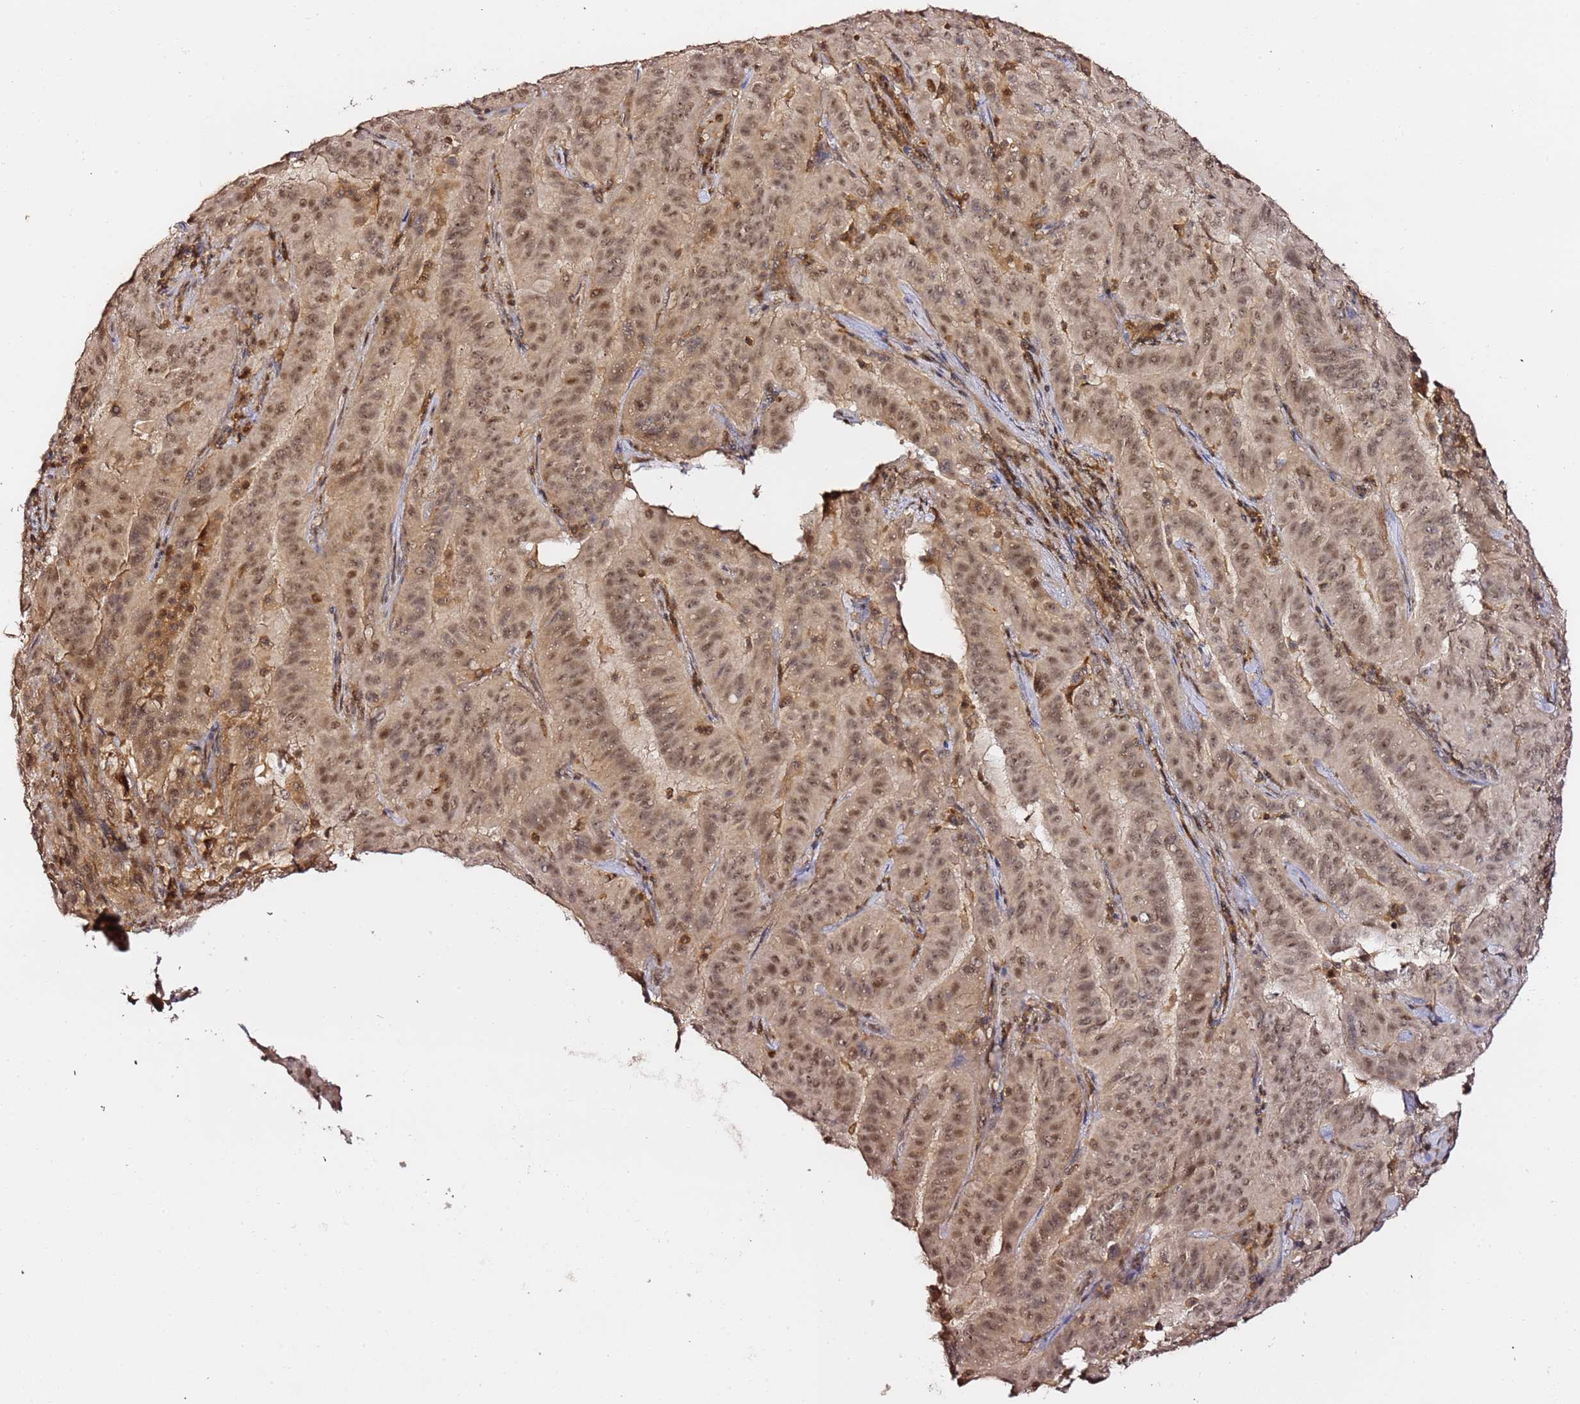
{"staining": {"intensity": "moderate", "quantity": ">75%", "location": "cytoplasmic/membranous,nuclear"}, "tissue": "pancreatic cancer", "cell_type": "Tumor cells", "image_type": "cancer", "snomed": [{"axis": "morphology", "description": "Adenocarcinoma, NOS"}, {"axis": "topography", "description": "Pancreas"}], "caption": "Pancreatic adenocarcinoma tissue exhibits moderate cytoplasmic/membranous and nuclear expression in about >75% of tumor cells", "gene": "OR5V1", "patient": {"sex": "male", "age": 63}}